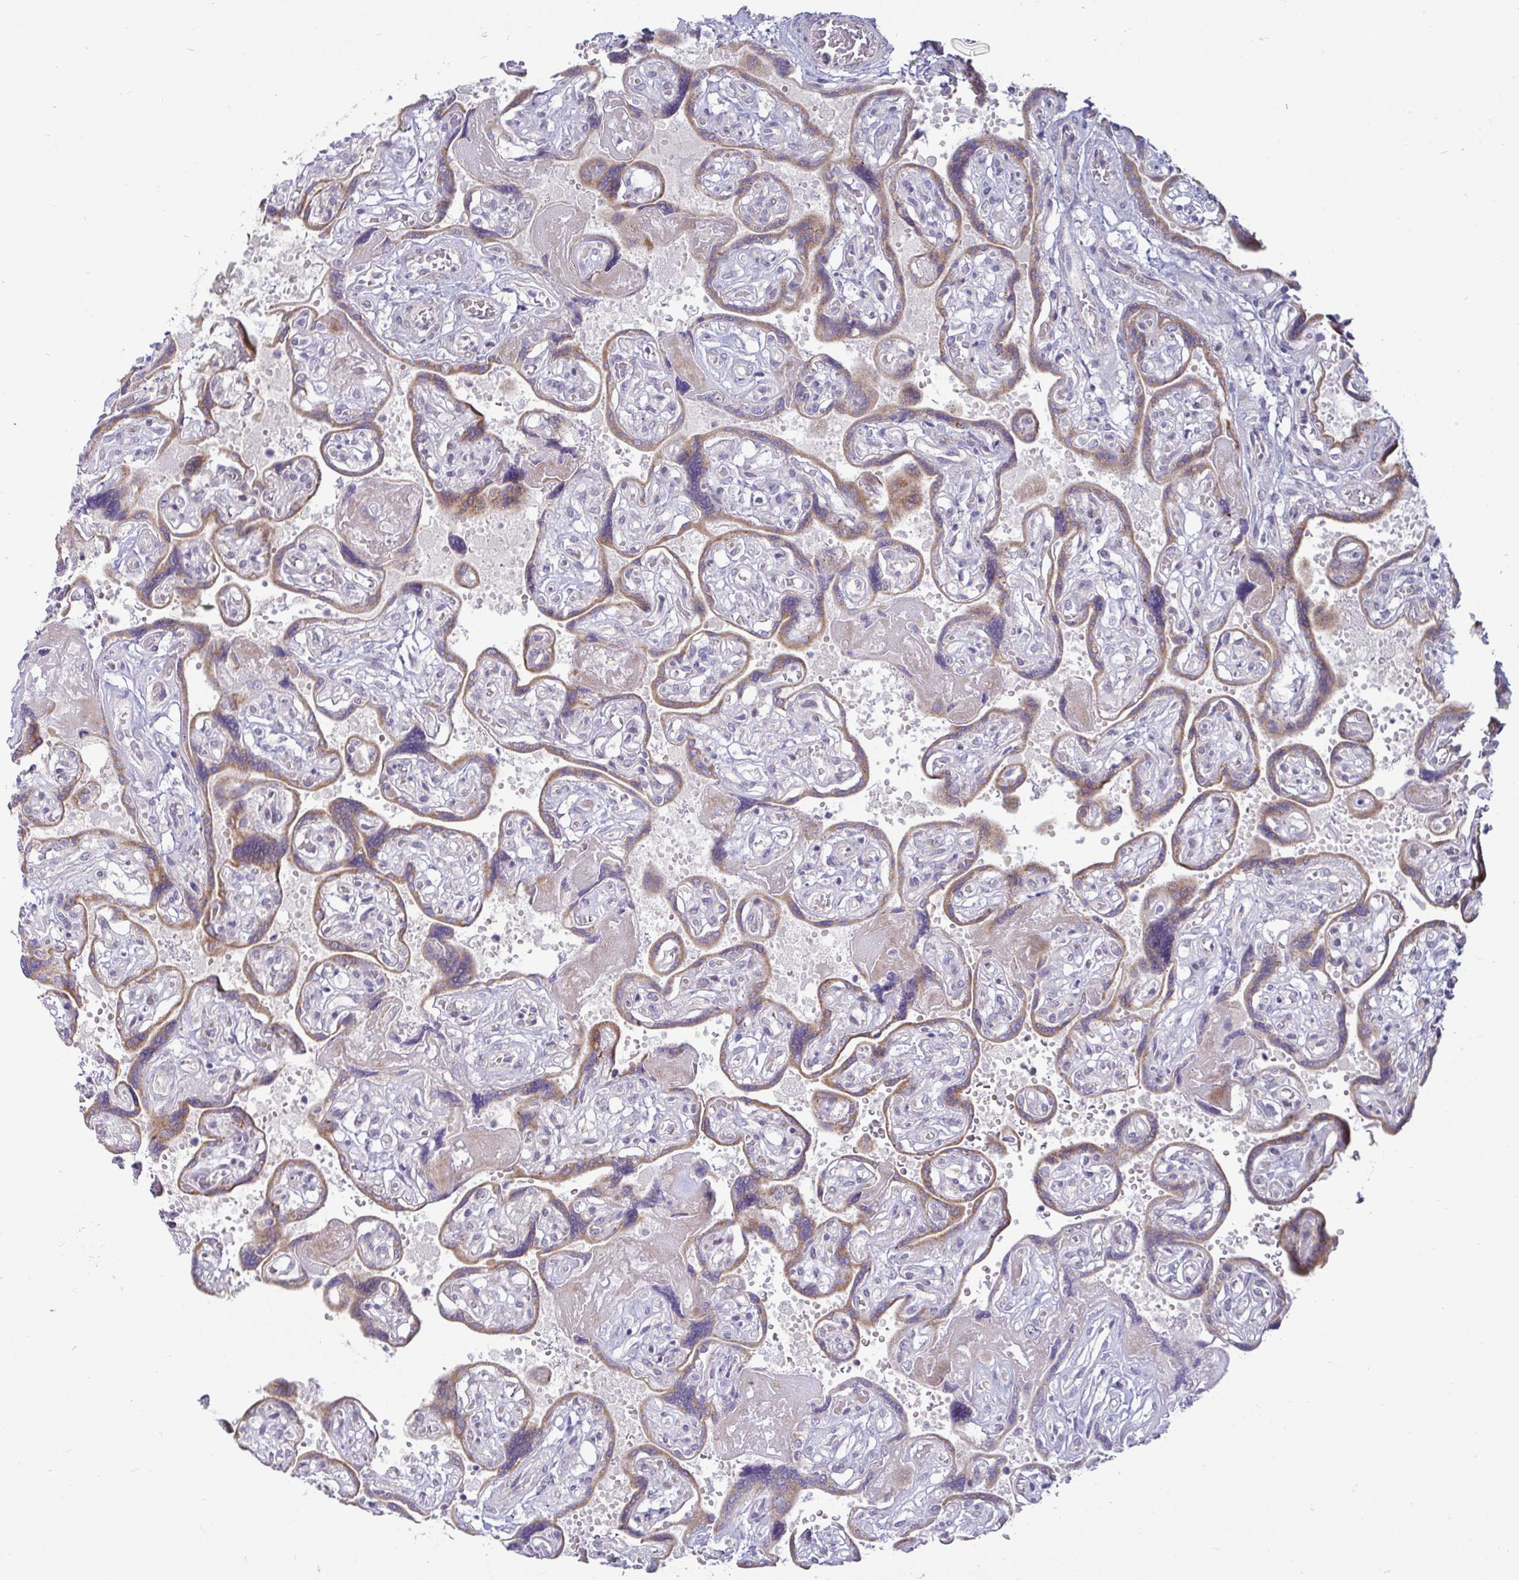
{"staining": {"intensity": "weak", "quantity": "<25%", "location": "nuclear"}, "tissue": "placenta", "cell_type": "Decidual cells", "image_type": "normal", "snomed": [{"axis": "morphology", "description": "Normal tissue, NOS"}, {"axis": "topography", "description": "Placenta"}], "caption": "Protein analysis of benign placenta reveals no significant positivity in decidual cells. (Stains: DAB (3,3'-diaminobenzidine) IHC with hematoxylin counter stain, Microscopy: brightfield microscopy at high magnification).", "gene": "DZIP1", "patient": {"sex": "female", "age": 32}}